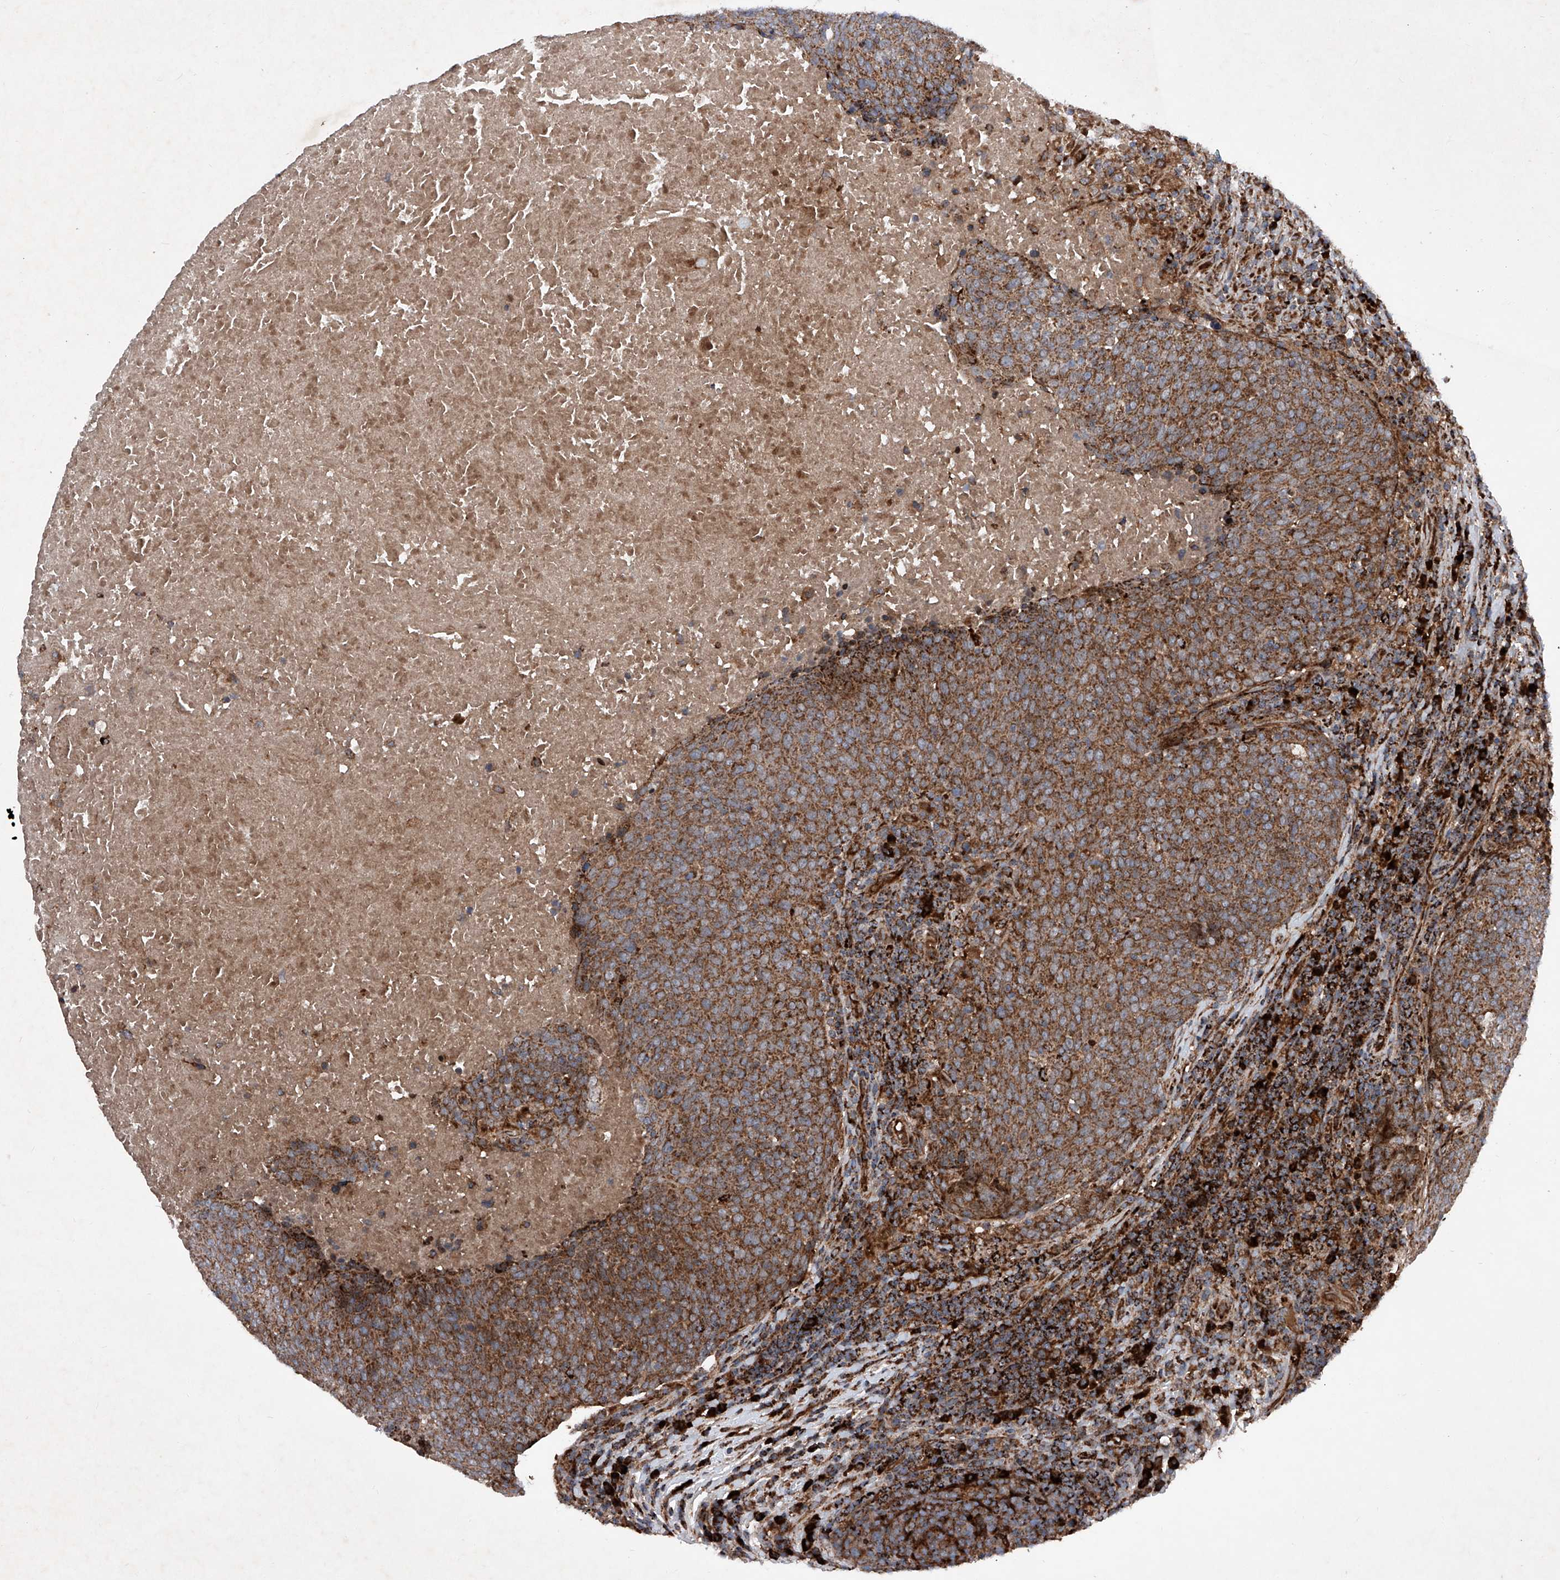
{"staining": {"intensity": "moderate", "quantity": ">75%", "location": "cytoplasmic/membranous"}, "tissue": "head and neck cancer", "cell_type": "Tumor cells", "image_type": "cancer", "snomed": [{"axis": "morphology", "description": "Squamous cell carcinoma, NOS"}, {"axis": "morphology", "description": "Squamous cell carcinoma, metastatic, NOS"}, {"axis": "topography", "description": "Lymph node"}, {"axis": "topography", "description": "Head-Neck"}], "caption": "A brown stain shows moderate cytoplasmic/membranous expression of a protein in head and neck cancer tumor cells. Using DAB (brown) and hematoxylin (blue) stains, captured at high magnification using brightfield microscopy.", "gene": "DAD1", "patient": {"sex": "male", "age": 62}}